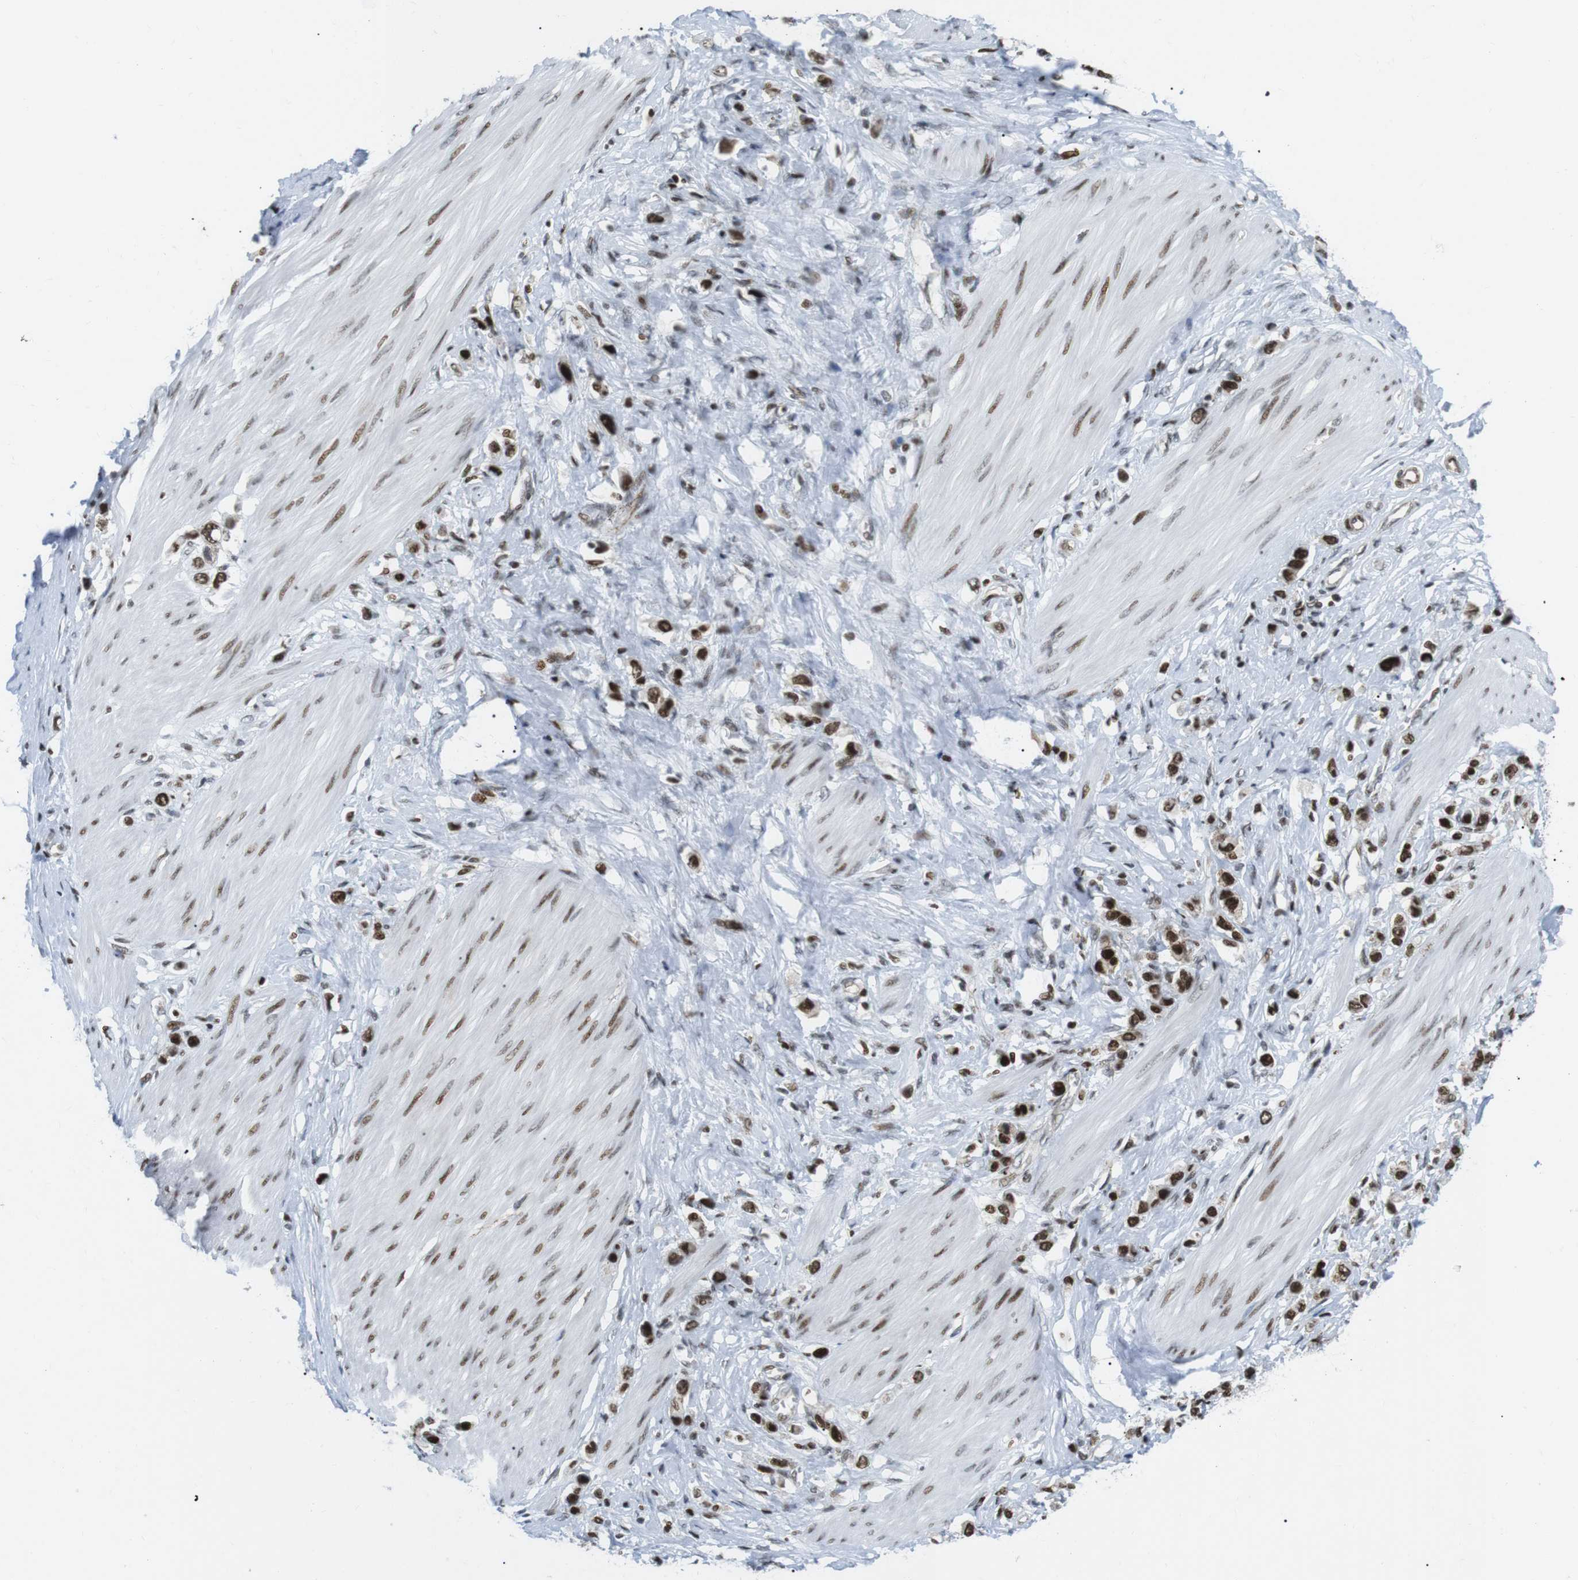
{"staining": {"intensity": "strong", "quantity": ">75%", "location": "nuclear"}, "tissue": "stomach cancer", "cell_type": "Tumor cells", "image_type": "cancer", "snomed": [{"axis": "morphology", "description": "Adenocarcinoma, NOS"}, {"axis": "topography", "description": "Stomach"}], "caption": "Strong nuclear positivity is present in approximately >75% of tumor cells in stomach cancer (adenocarcinoma).", "gene": "ARID1A", "patient": {"sex": "female", "age": 65}}